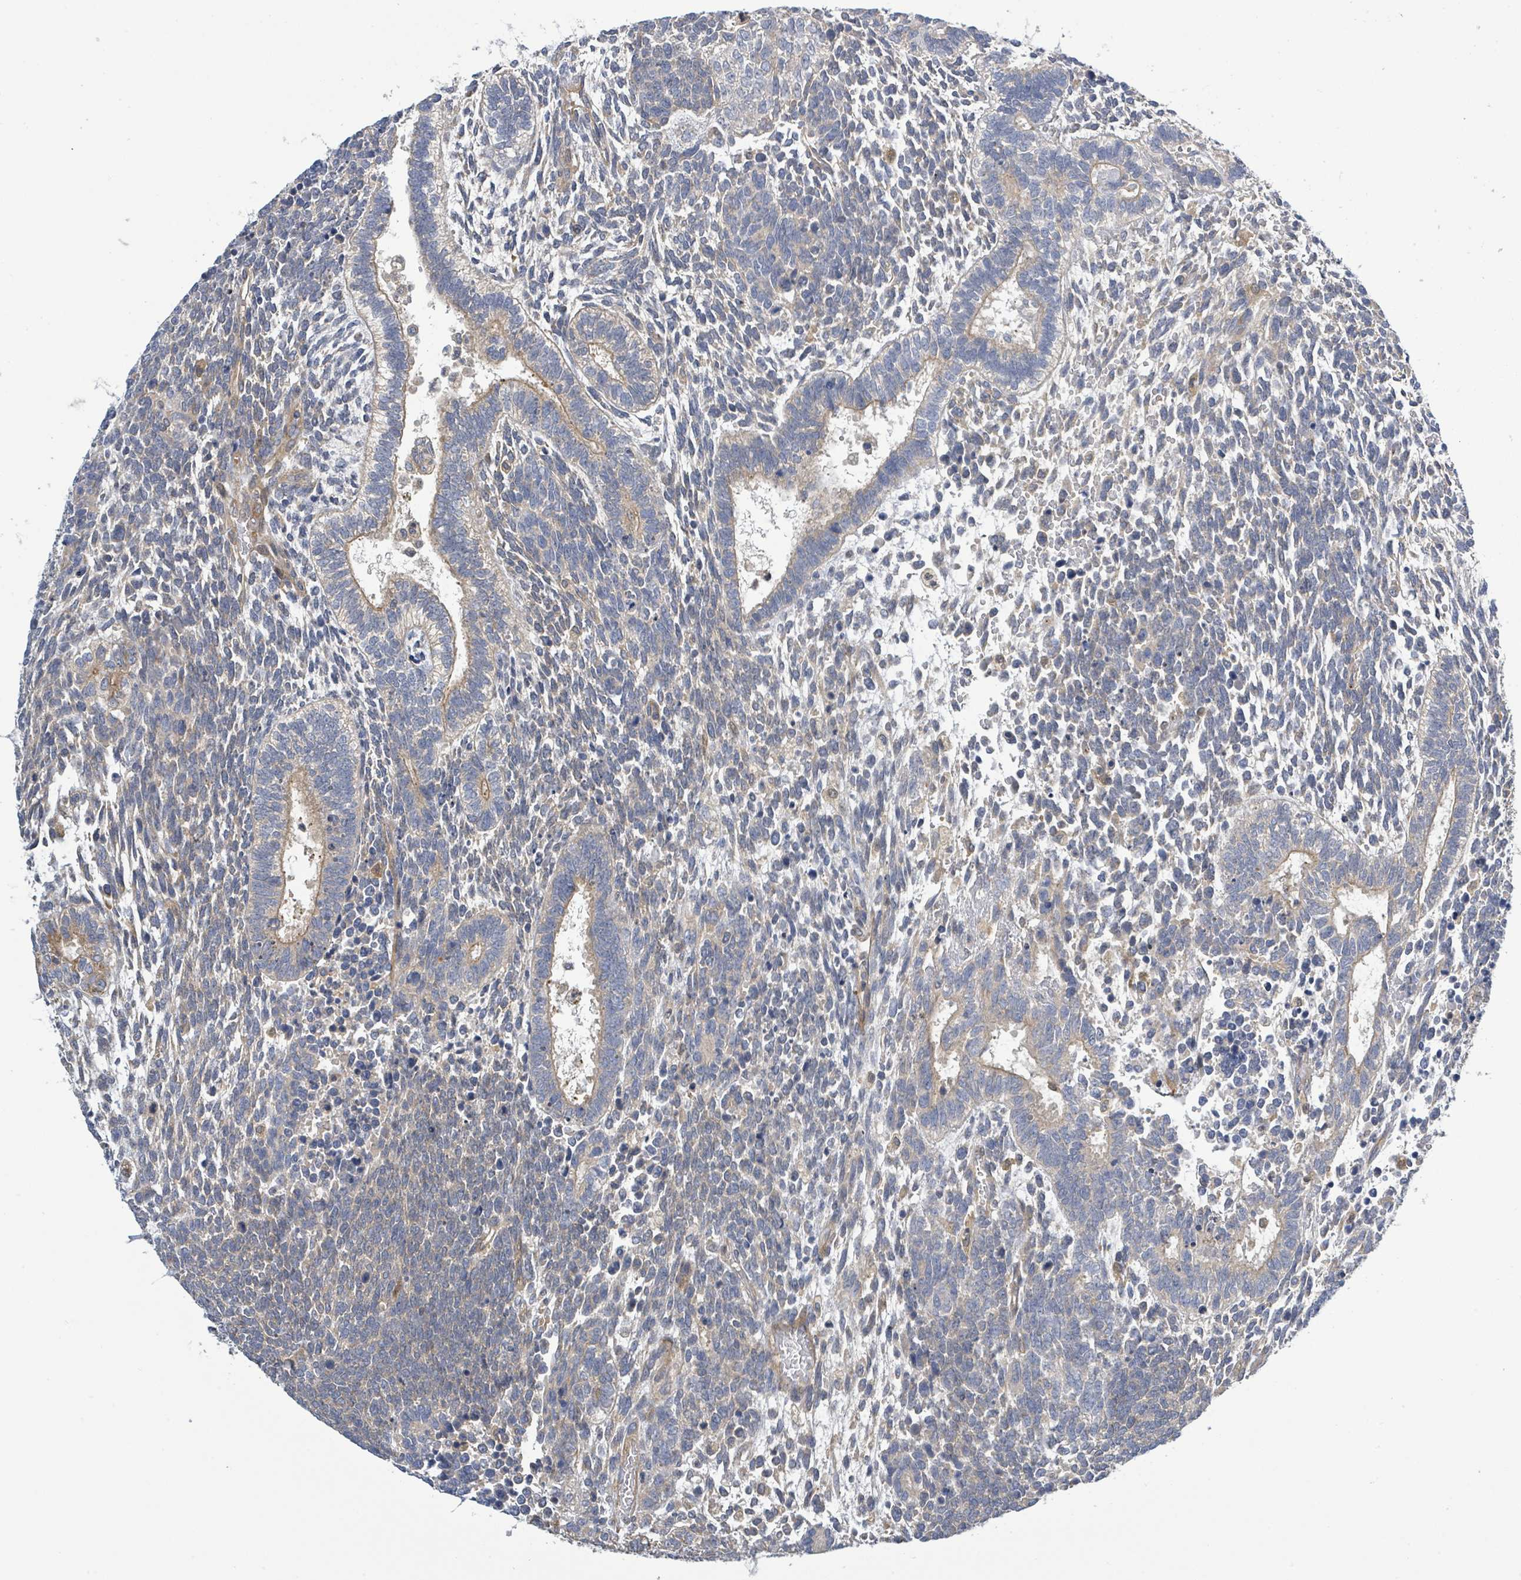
{"staining": {"intensity": "moderate", "quantity": "<25%", "location": "cytoplasmic/membranous"}, "tissue": "testis cancer", "cell_type": "Tumor cells", "image_type": "cancer", "snomed": [{"axis": "morphology", "description": "Carcinoma, Embryonal, NOS"}, {"axis": "topography", "description": "Testis"}], "caption": "This histopathology image reveals immunohistochemistry (IHC) staining of testis cancer, with low moderate cytoplasmic/membranous positivity in approximately <25% of tumor cells.", "gene": "CFAP210", "patient": {"sex": "male", "age": 23}}